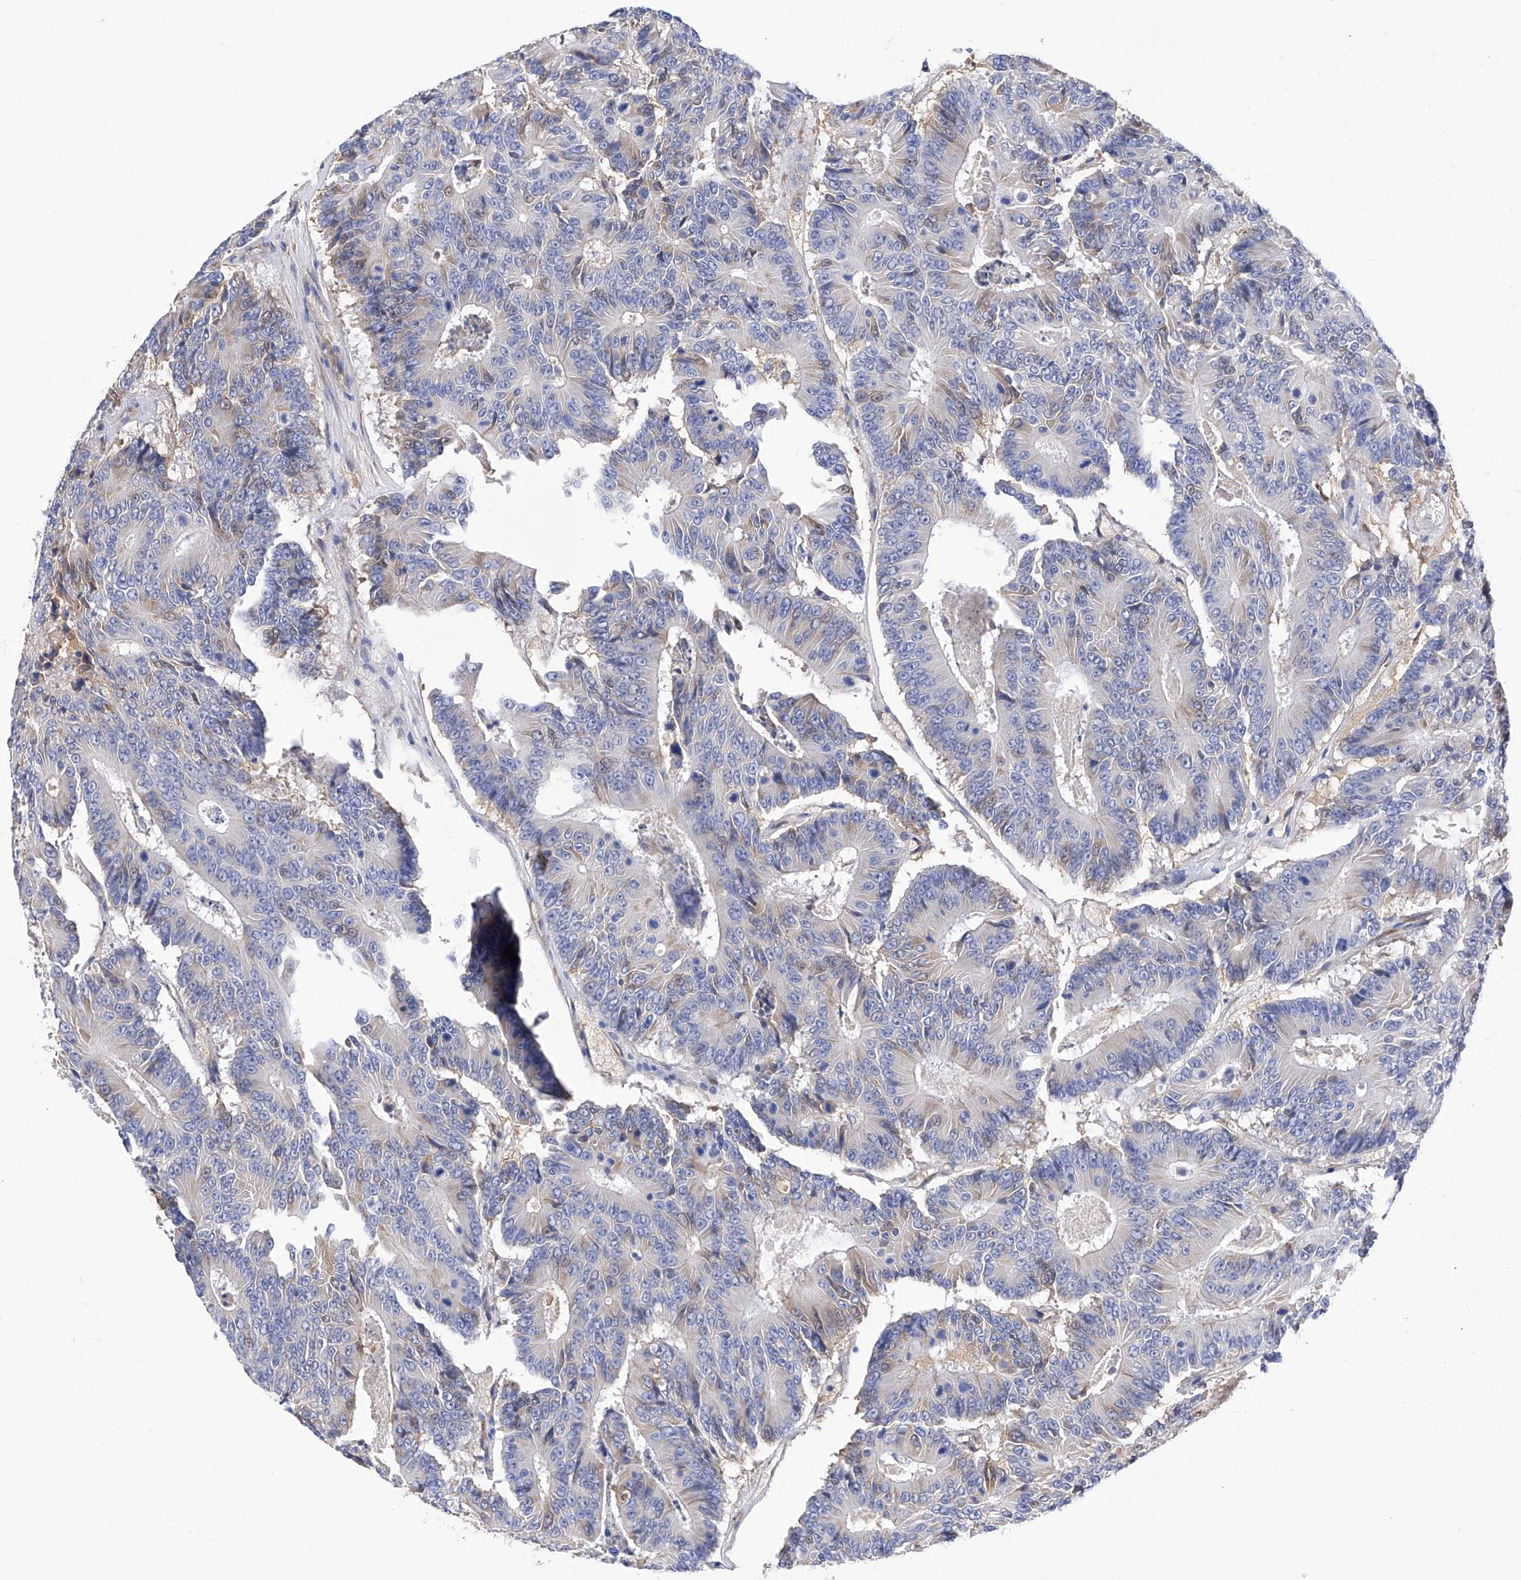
{"staining": {"intensity": "weak", "quantity": "<25%", "location": "cytoplasmic/membranous"}, "tissue": "colorectal cancer", "cell_type": "Tumor cells", "image_type": "cancer", "snomed": [{"axis": "morphology", "description": "Adenocarcinoma, NOS"}, {"axis": "topography", "description": "Colon"}], "caption": "Immunohistochemistry (IHC) photomicrograph of human adenocarcinoma (colorectal) stained for a protein (brown), which exhibits no positivity in tumor cells.", "gene": "PDIA5", "patient": {"sex": "male", "age": 83}}